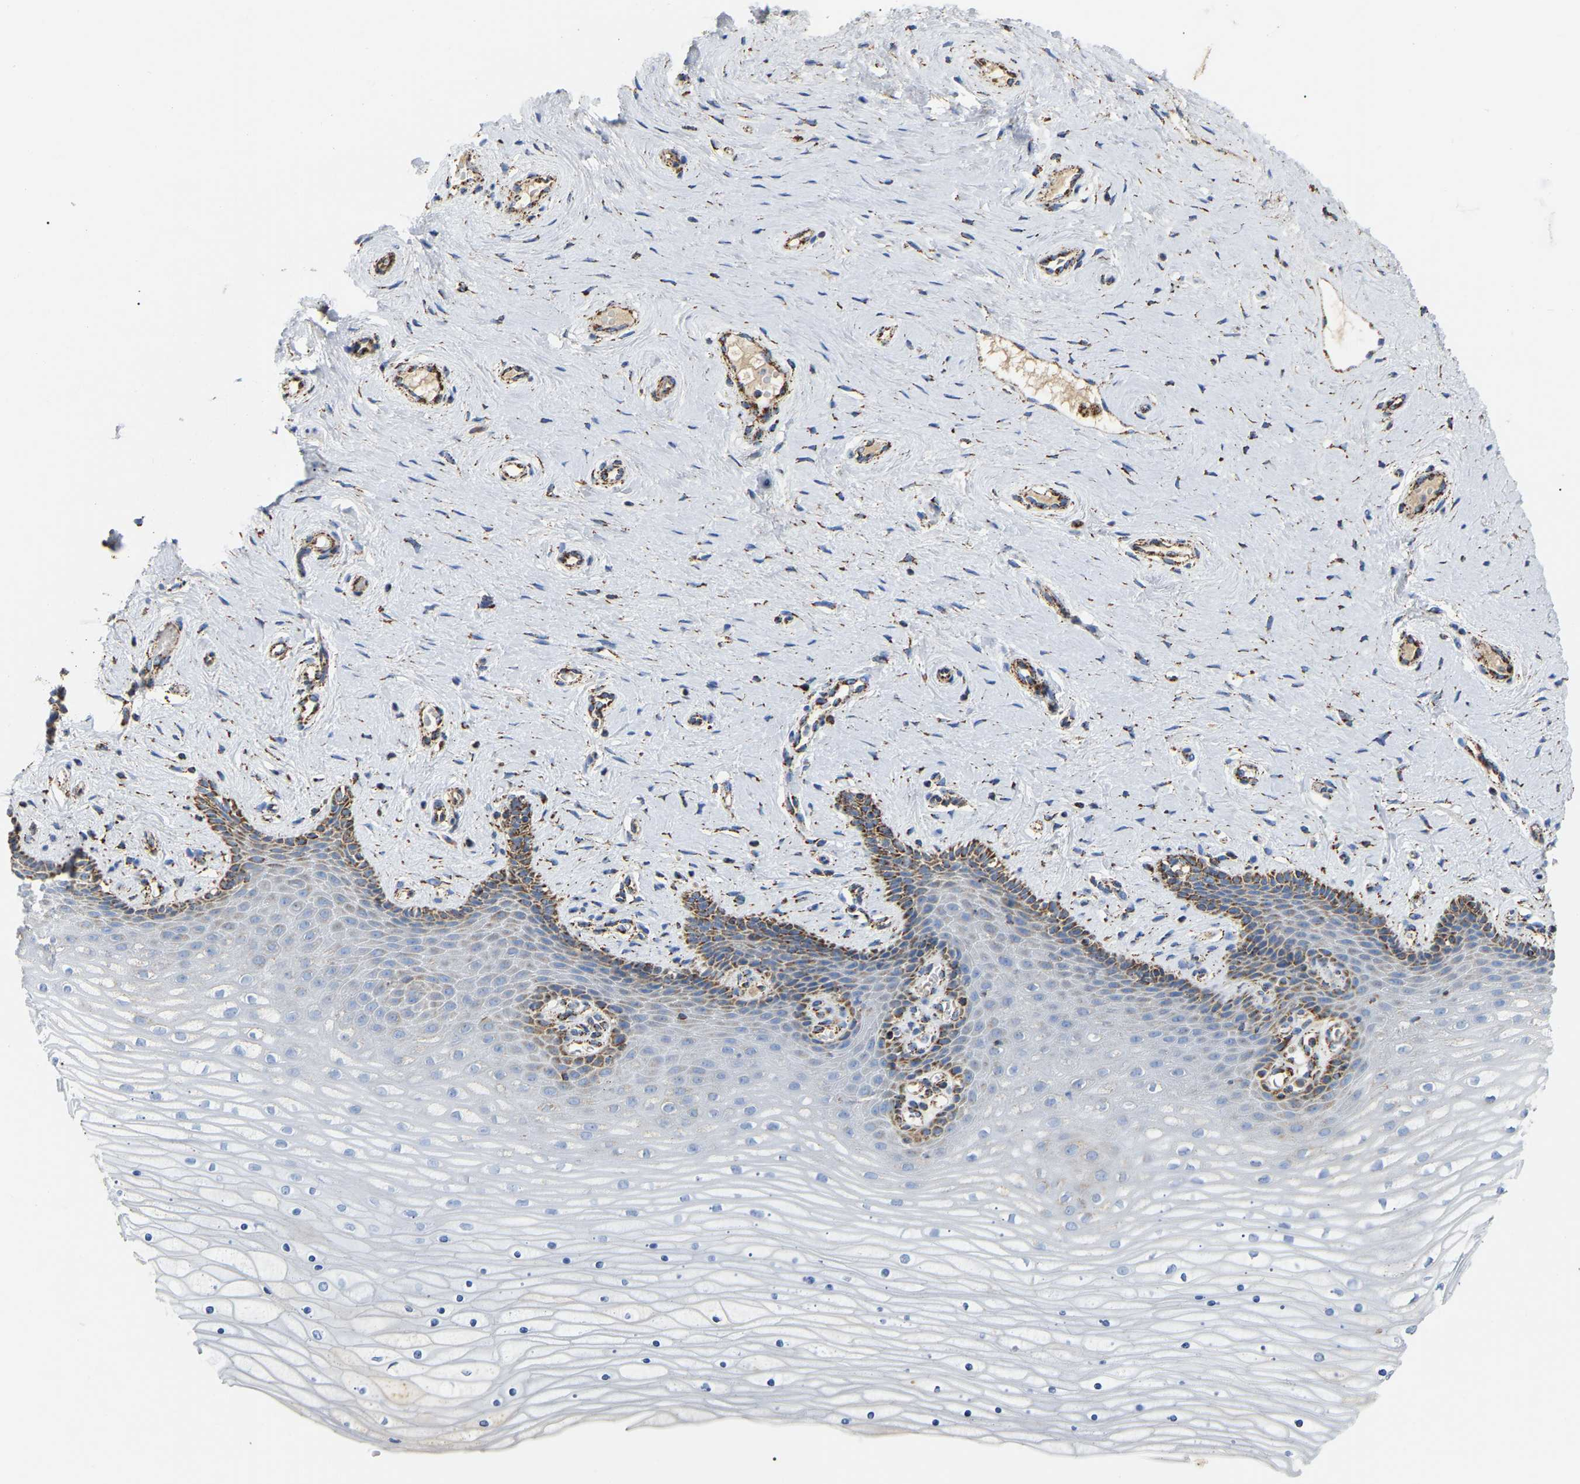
{"staining": {"intensity": "moderate", "quantity": "<25%", "location": "cytoplasmic/membranous"}, "tissue": "cervix", "cell_type": "Squamous epithelial cells", "image_type": "normal", "snomed": [{"axis": "morphology", "description": "Normal tissue, NOS"}, {"axis": "topography", "description": "Cervix"}], "caption": "A photomicrograph of cervix stained for a protein displays moderate cytoplasmic/membranous brown staining in squamous epithelial cells.", "gene": "HIBADH", "patient": {"sex": "female", "age": 39}}